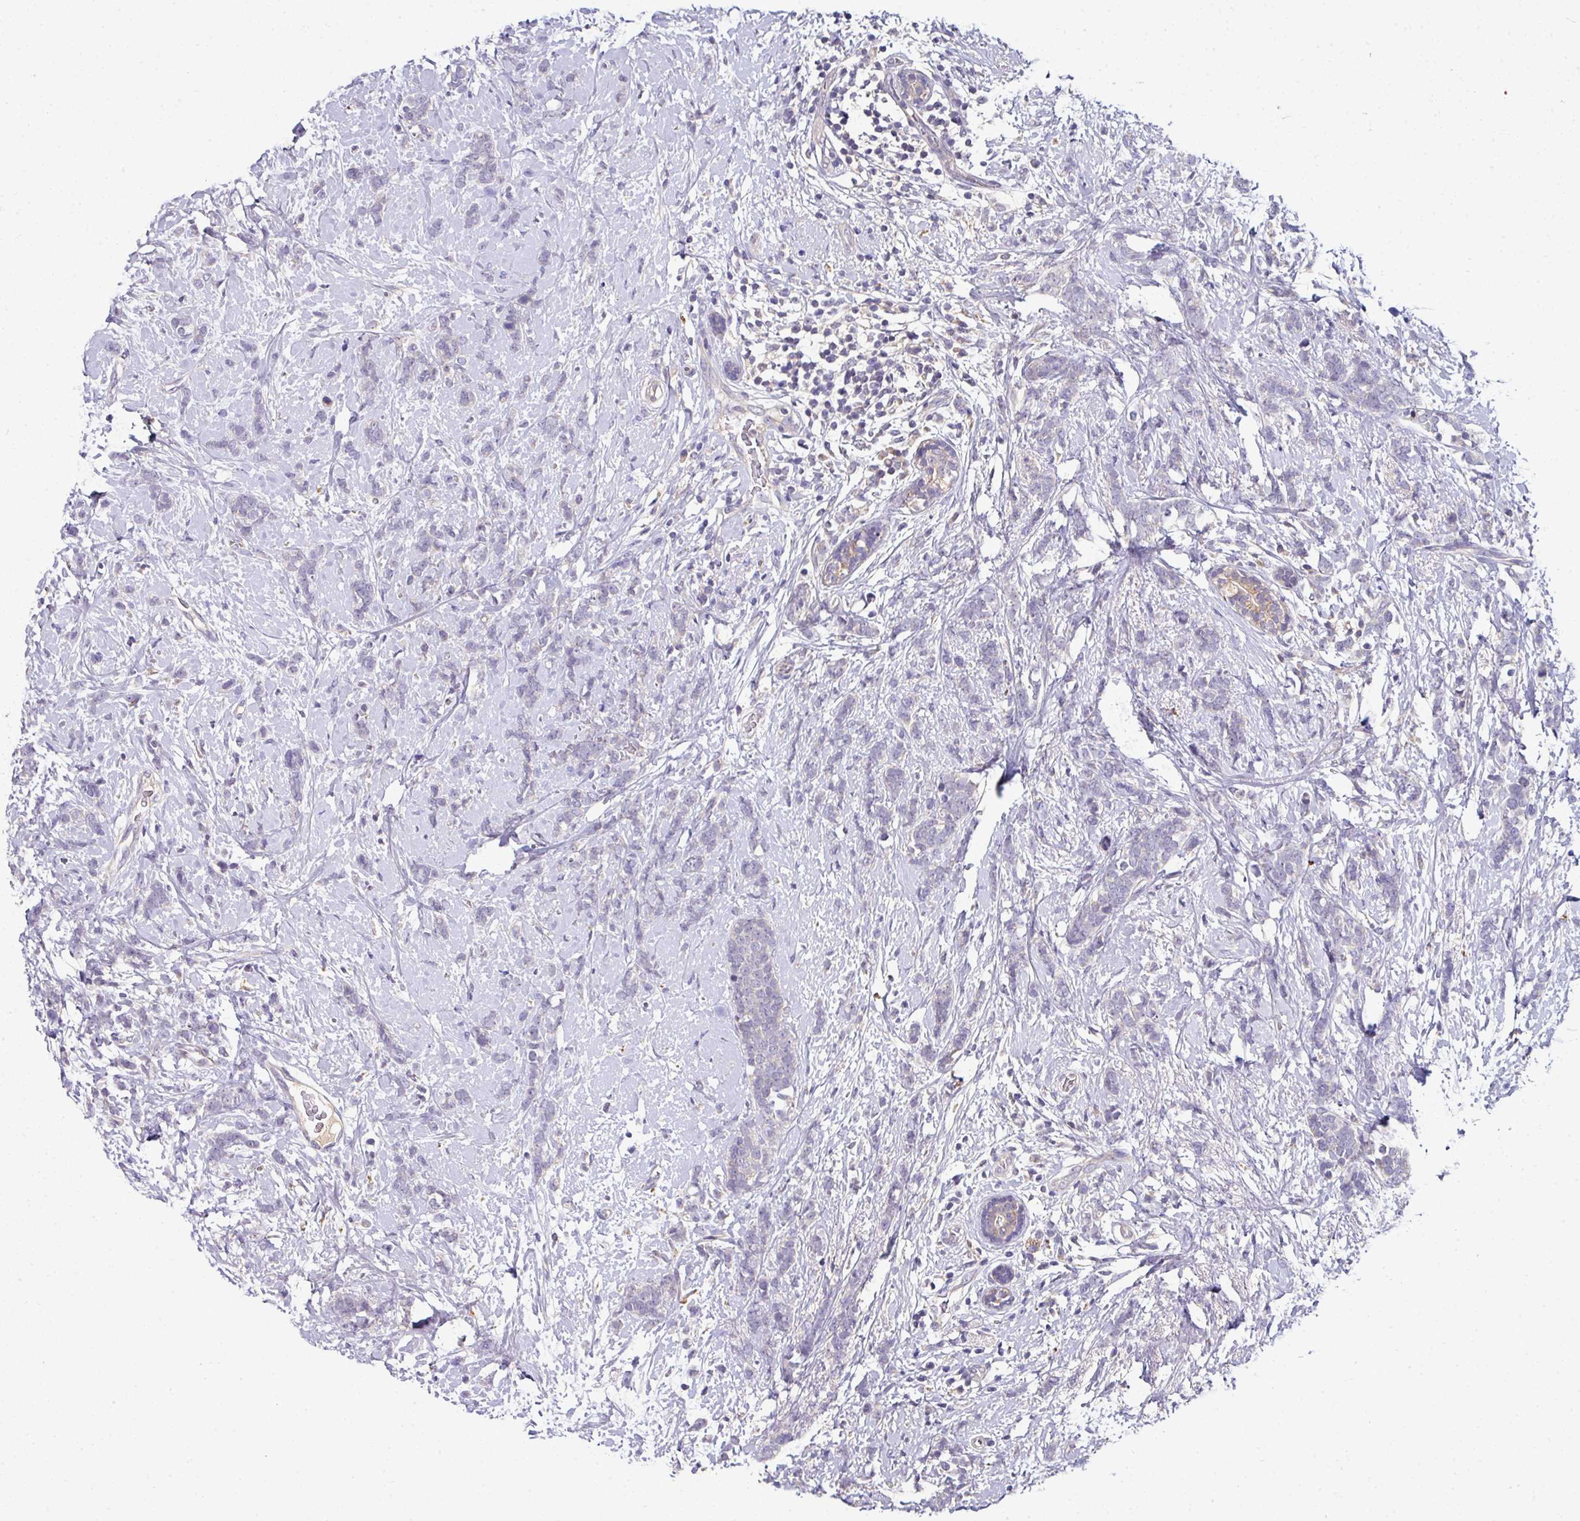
{"staining": {"intensity": "negative", "quantity": "none", "location": "none"}, "tissue": "breast cancer", "cell_type": "Tumor cells", "image_type": "cancer", "snomed": [{"axis": "morphology", "description": "Lobular carcinoma"}, {"axis": "topography", "description": "Breast"}], "caption": "This is an immunohistochemistry (IHC) histopathology image of human breast lobular carcinoma. There is no staining in tumor cells.", "gene": "AEBP2", "patient": {"sex": "female", "age": 58}}